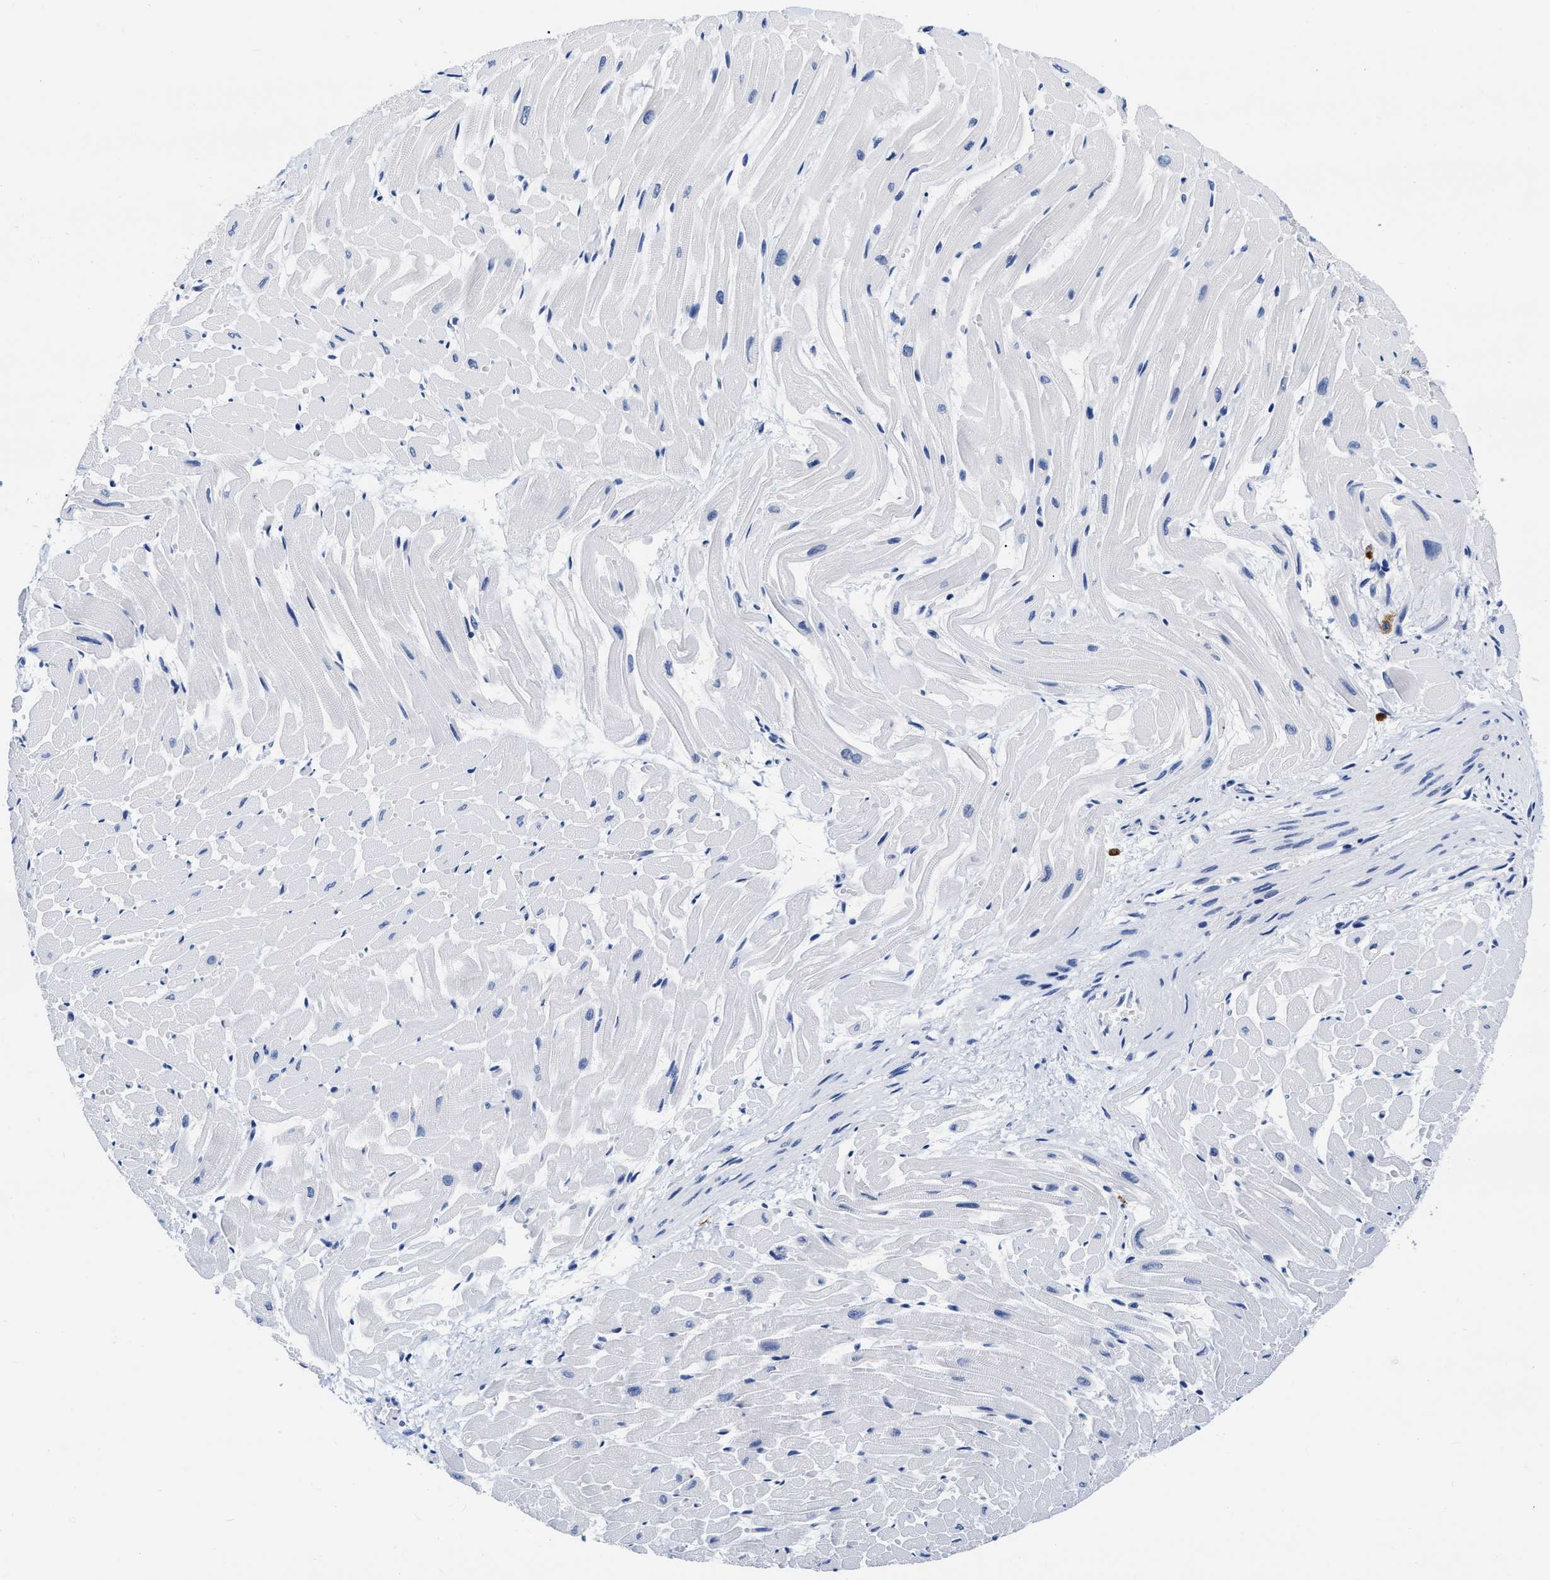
{"staining": {"intensity": "negative", "quantity": "none", "location": "none"}, "tissue": "heart muscle", "cell_type": "Cardiomyocytes", "image_type": "normal", "snomed": [{"axis": "morphology", "description": "Normal tissue, NOS"}, {"axis": "topography", "description": "Heart"}], "caption": "A micrograph of heart muscle stained for a protein exhibits no brown staining in cardiomyocytes. The staining is performed using DAB brown chromogen with nuclei counter-stained in using hematoxylin.", "gene": "CER1", "patient": {"sex": "male", "age": 45}}